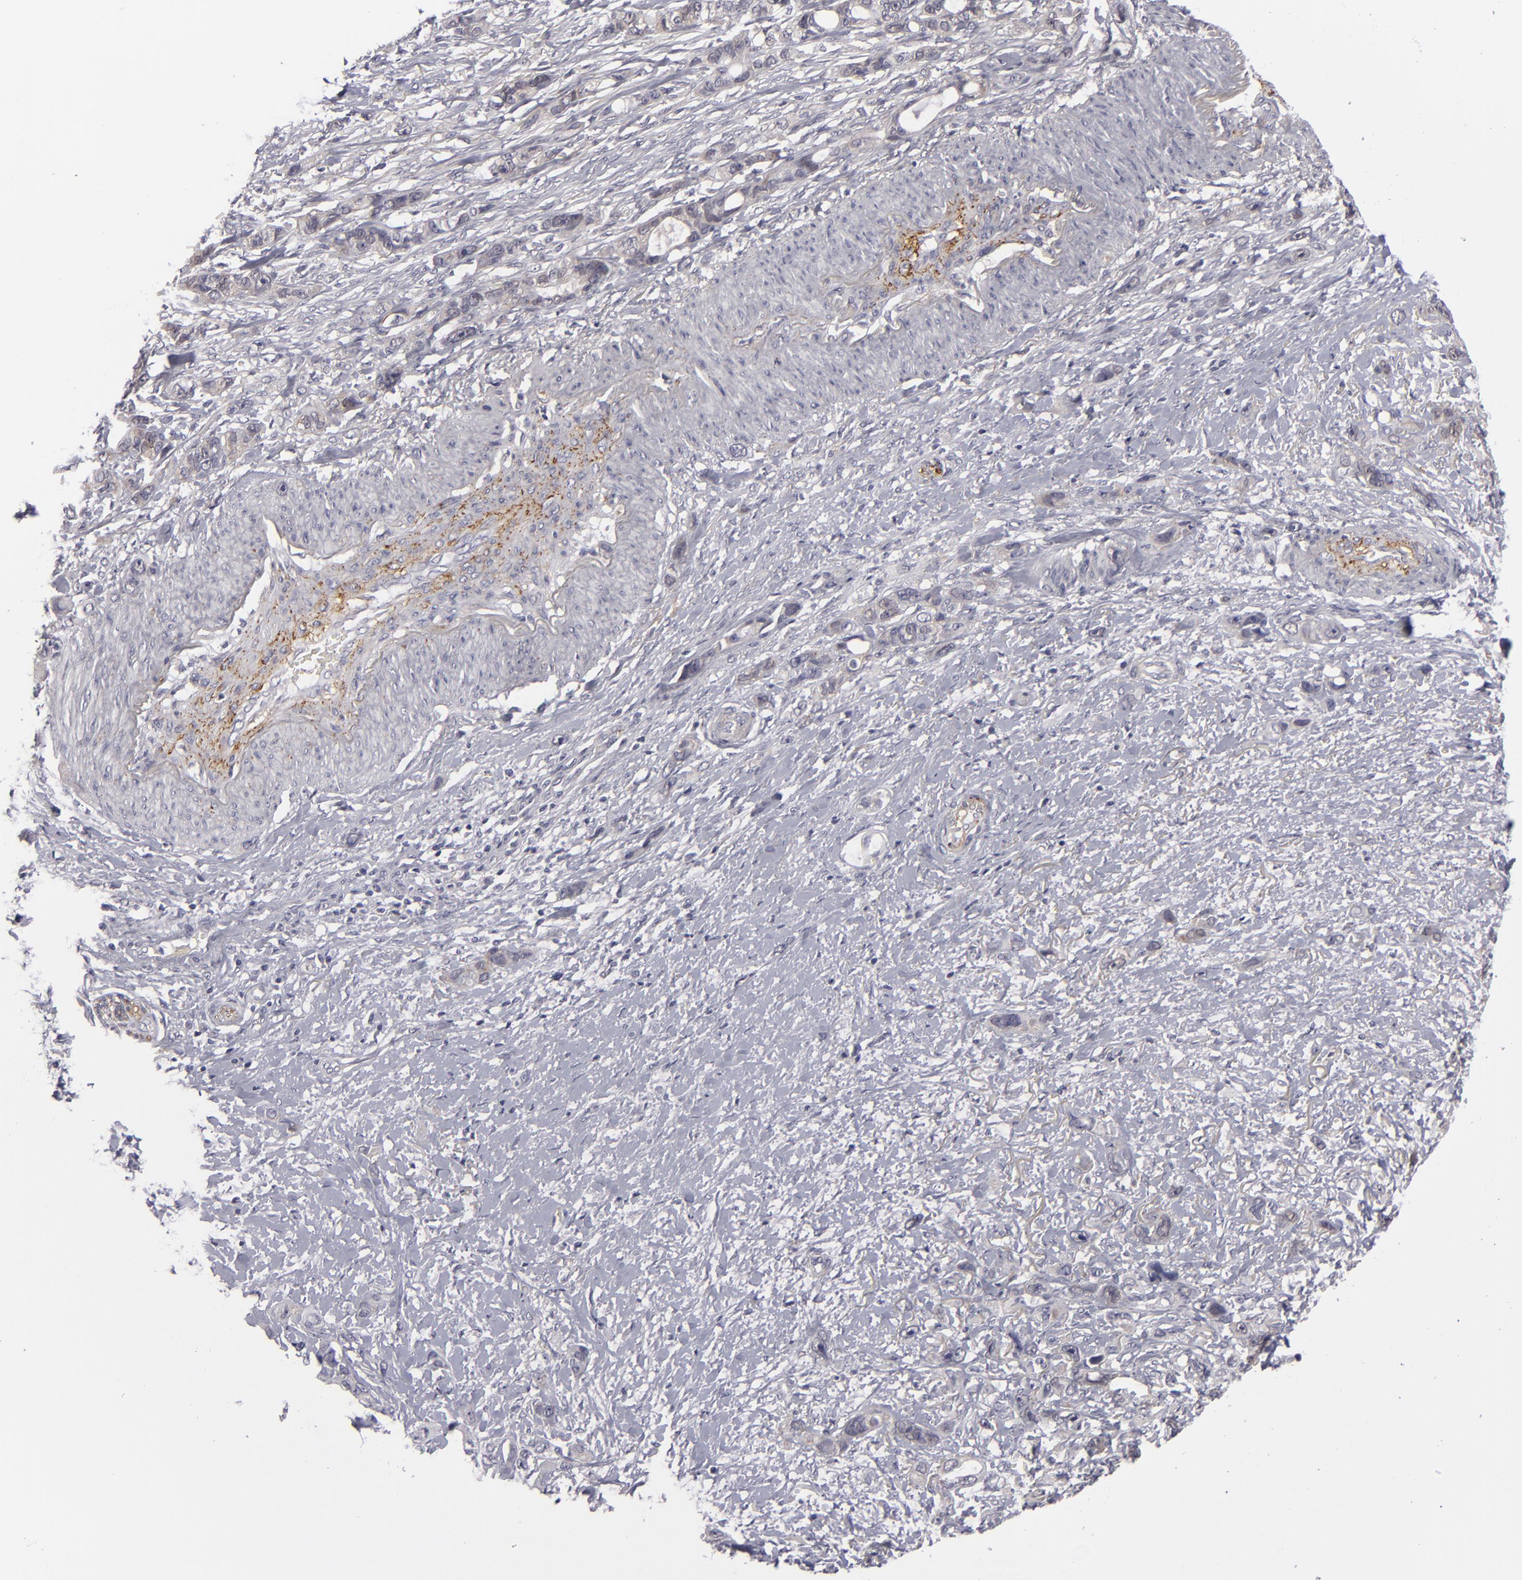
{"staining": {"intensity": "negative", "quantity": "none", "location": "none"}, "tissue": "stomach cancer", "cell_type": "Tumor cells", "image_type": "cancer", "snomed": [{"axis": "morphology", "description": "Adenocarcinoma, NOS"}, {"axis": "topography", "description": "Stomach, upper"}], "caption": "Immunohistochemistry micrograph of human stomach cancer (adenocarcinoma) stained for a protein (brown), which reveals no staining in tumor cells. (Brightfield microscopy of DAB IHC at high magnification).", "gene": "ALCAM", "patient": {"sex": "male", "age": 47}}